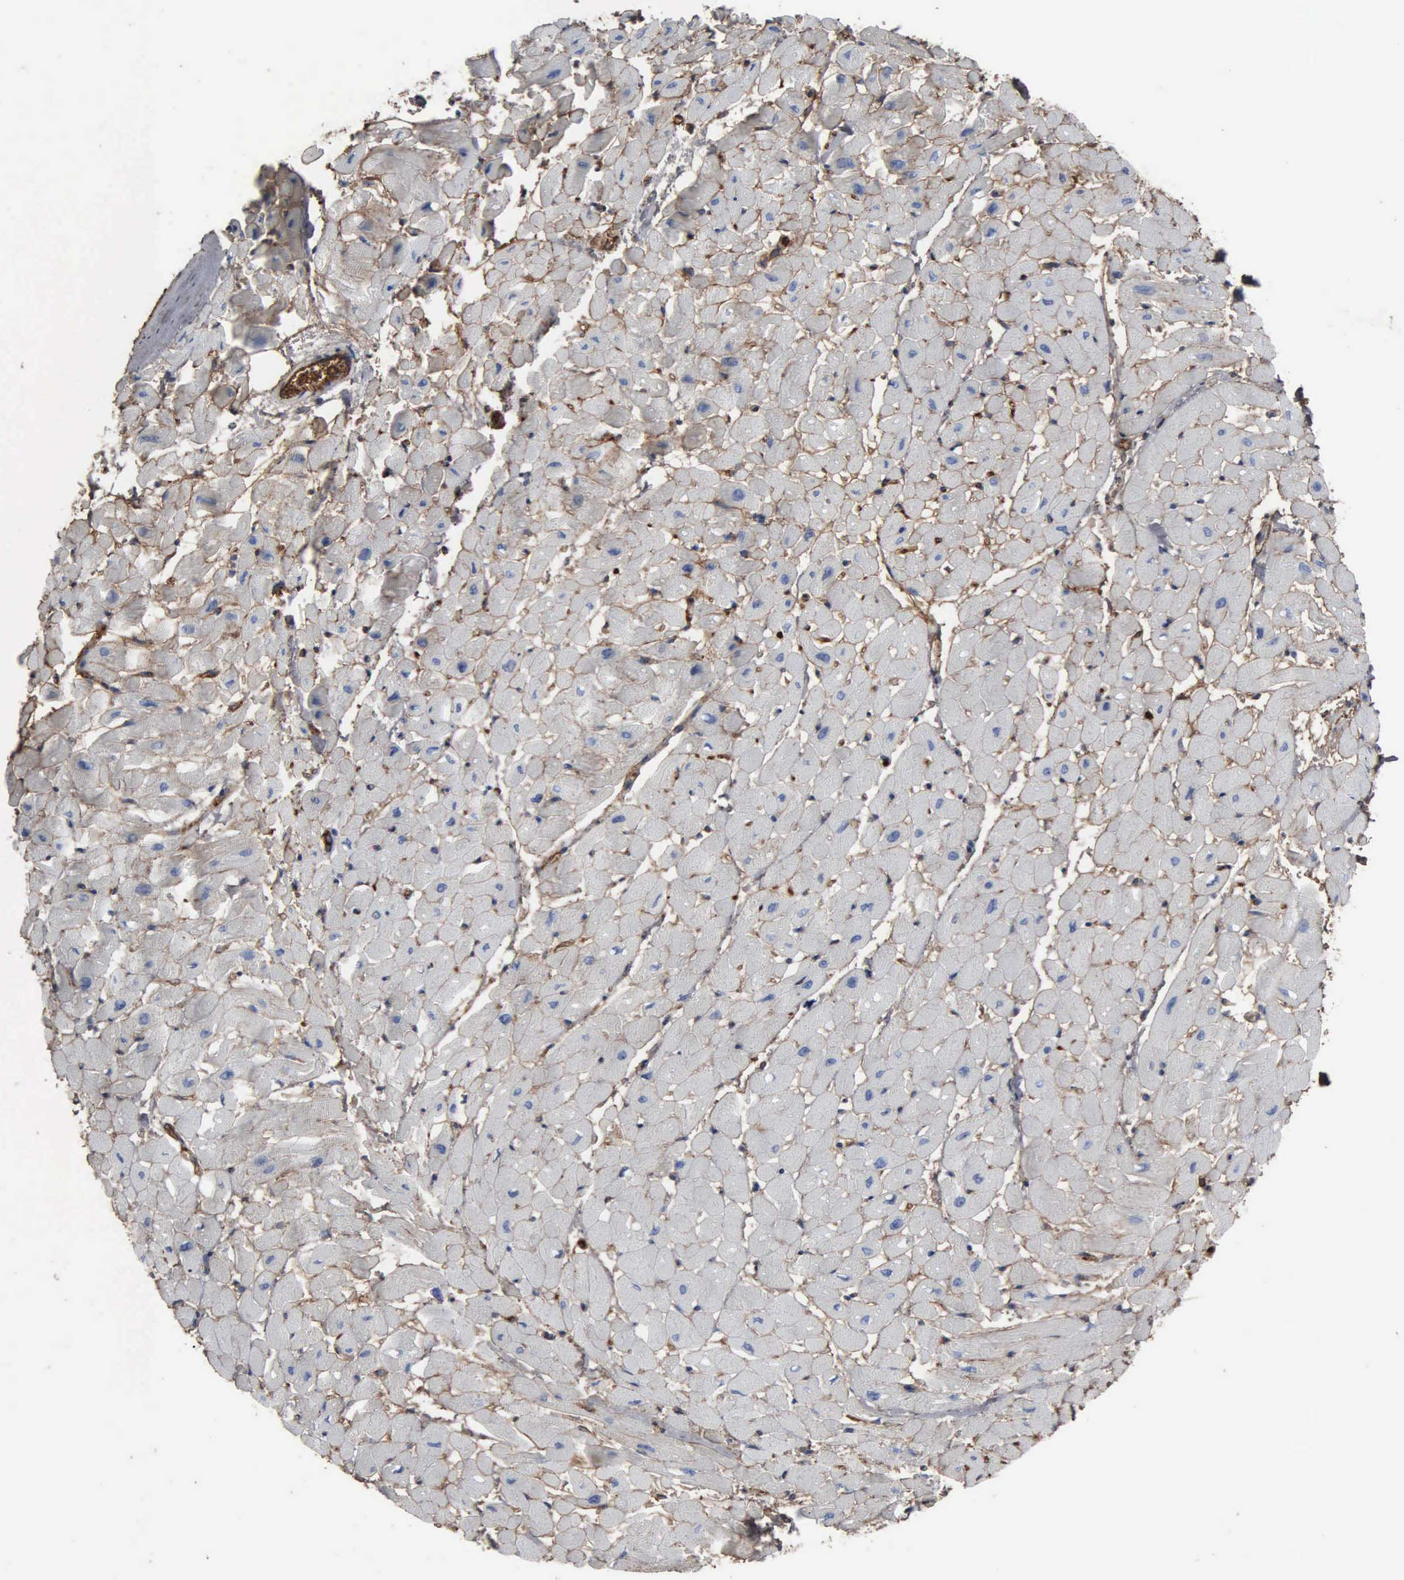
{"staining": {"intensity": "weak", "quantity": "25%-75%", "location": "cytoplasmic/membranous"}, "tissue": "heart muscle", "cell_type": "Cardiomyocytes", "image_type": "normal", "snomed": [{"axis": "morphology", "description": "Normal tissue, NOS"}, {"axis": "topography", "description": "Heart"}], "caption": "Immunohistochemical staining of normal human heart muscle reveals 25%-75% levels of weak cytoplasmic/membranous protein expression in approximately 25%-75% of cardiomyocytes. (IHC, brightfield microscopy, high magnification).", "gene": "FN1", "patient": {"sex": "male", "age": 45}}